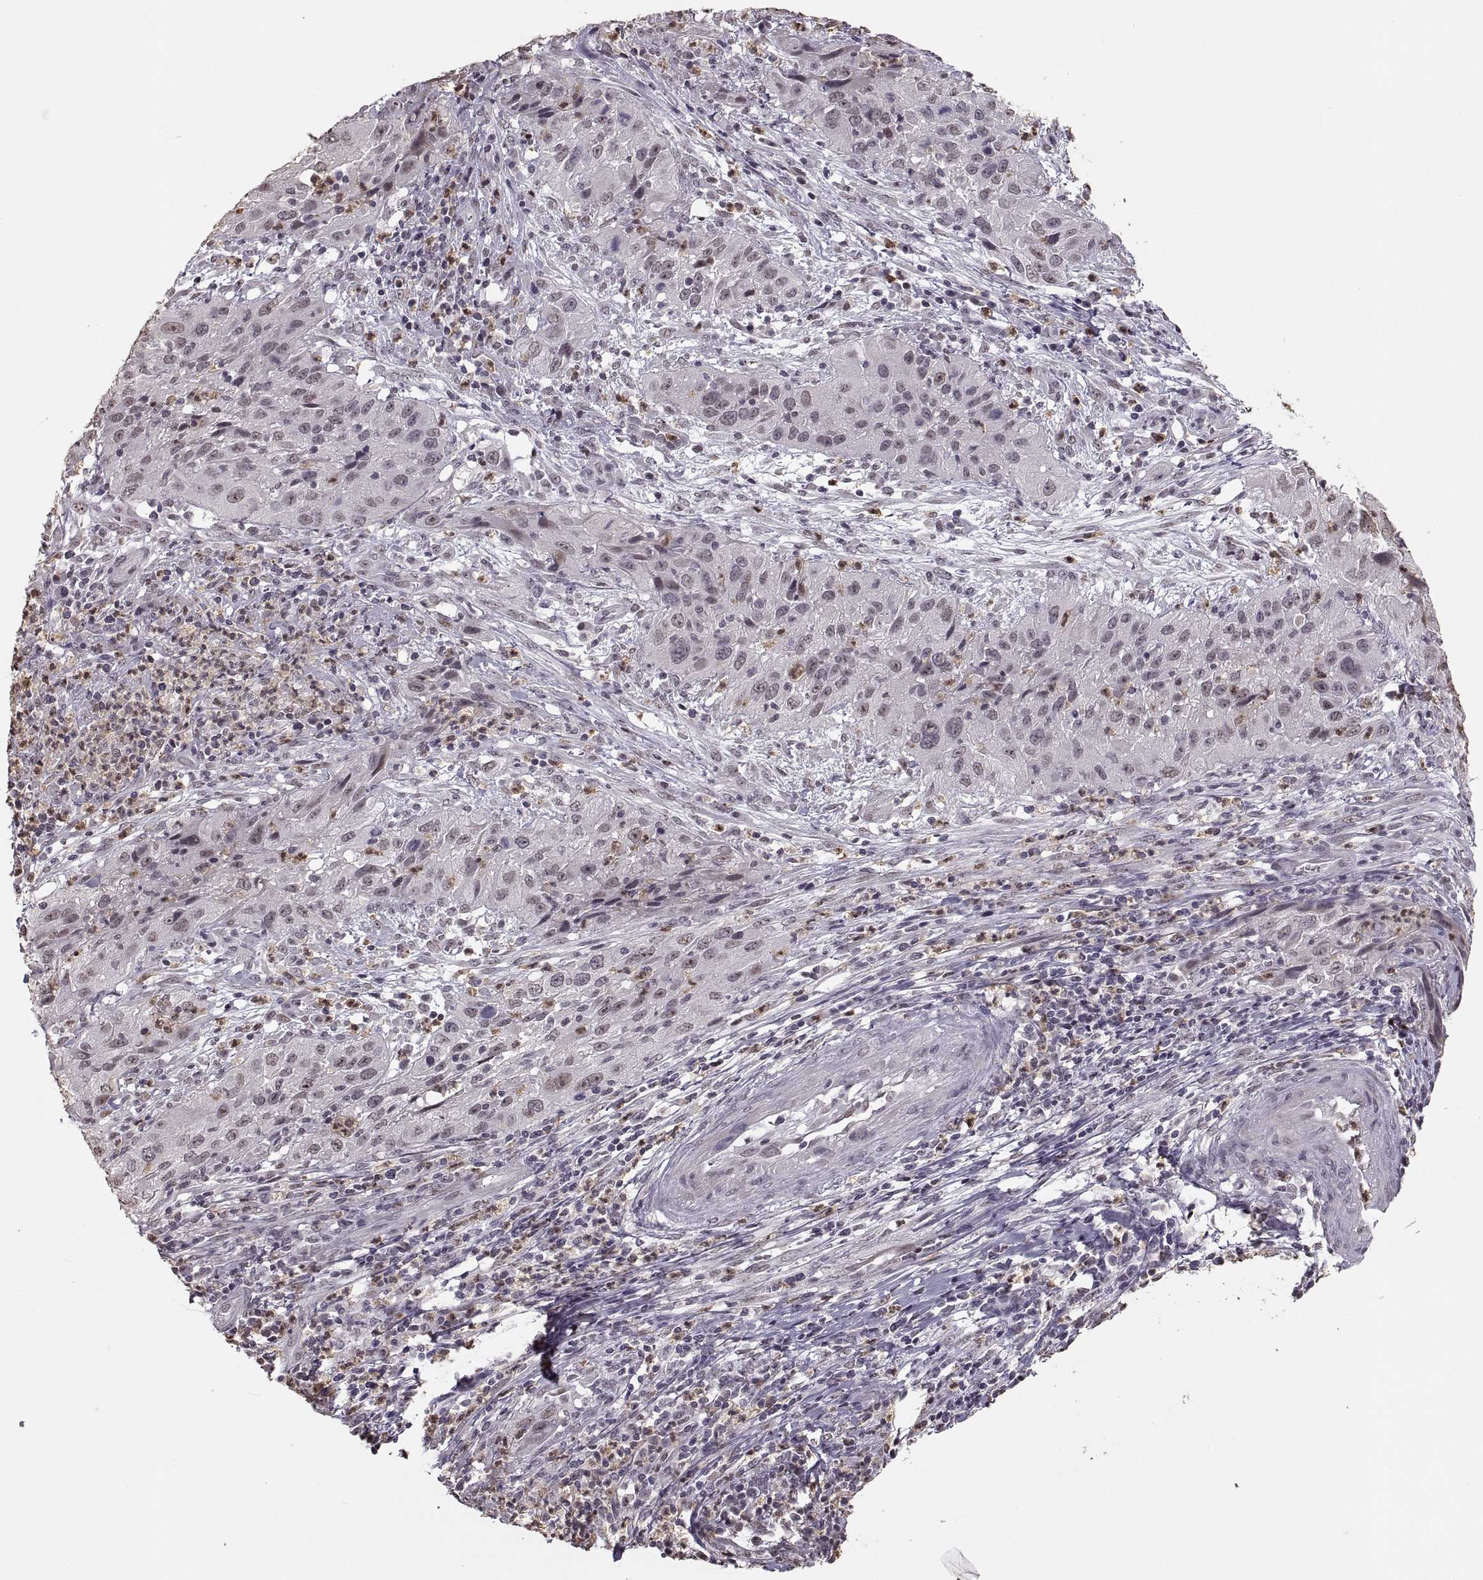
{"staining": {"intensity": "negative", "quantity": "none", "location": "none"}, "tissue": "cervical cancer", "cell_type": "Tumor cells", "image_type": "cancer", "snomed": [{"axis": "morphology", "description": "Squamous cell carcinoma, NOS"}, {"axis": "topography", "description": "Cervix"}], "caption": "Human squamous cell carcinoma (cervical) stained for a protein using immunohistochemistry demonstrates no staining in tumor cells.", "gene": "PALS1", "patient": {"sex": "female", "age": 32}}